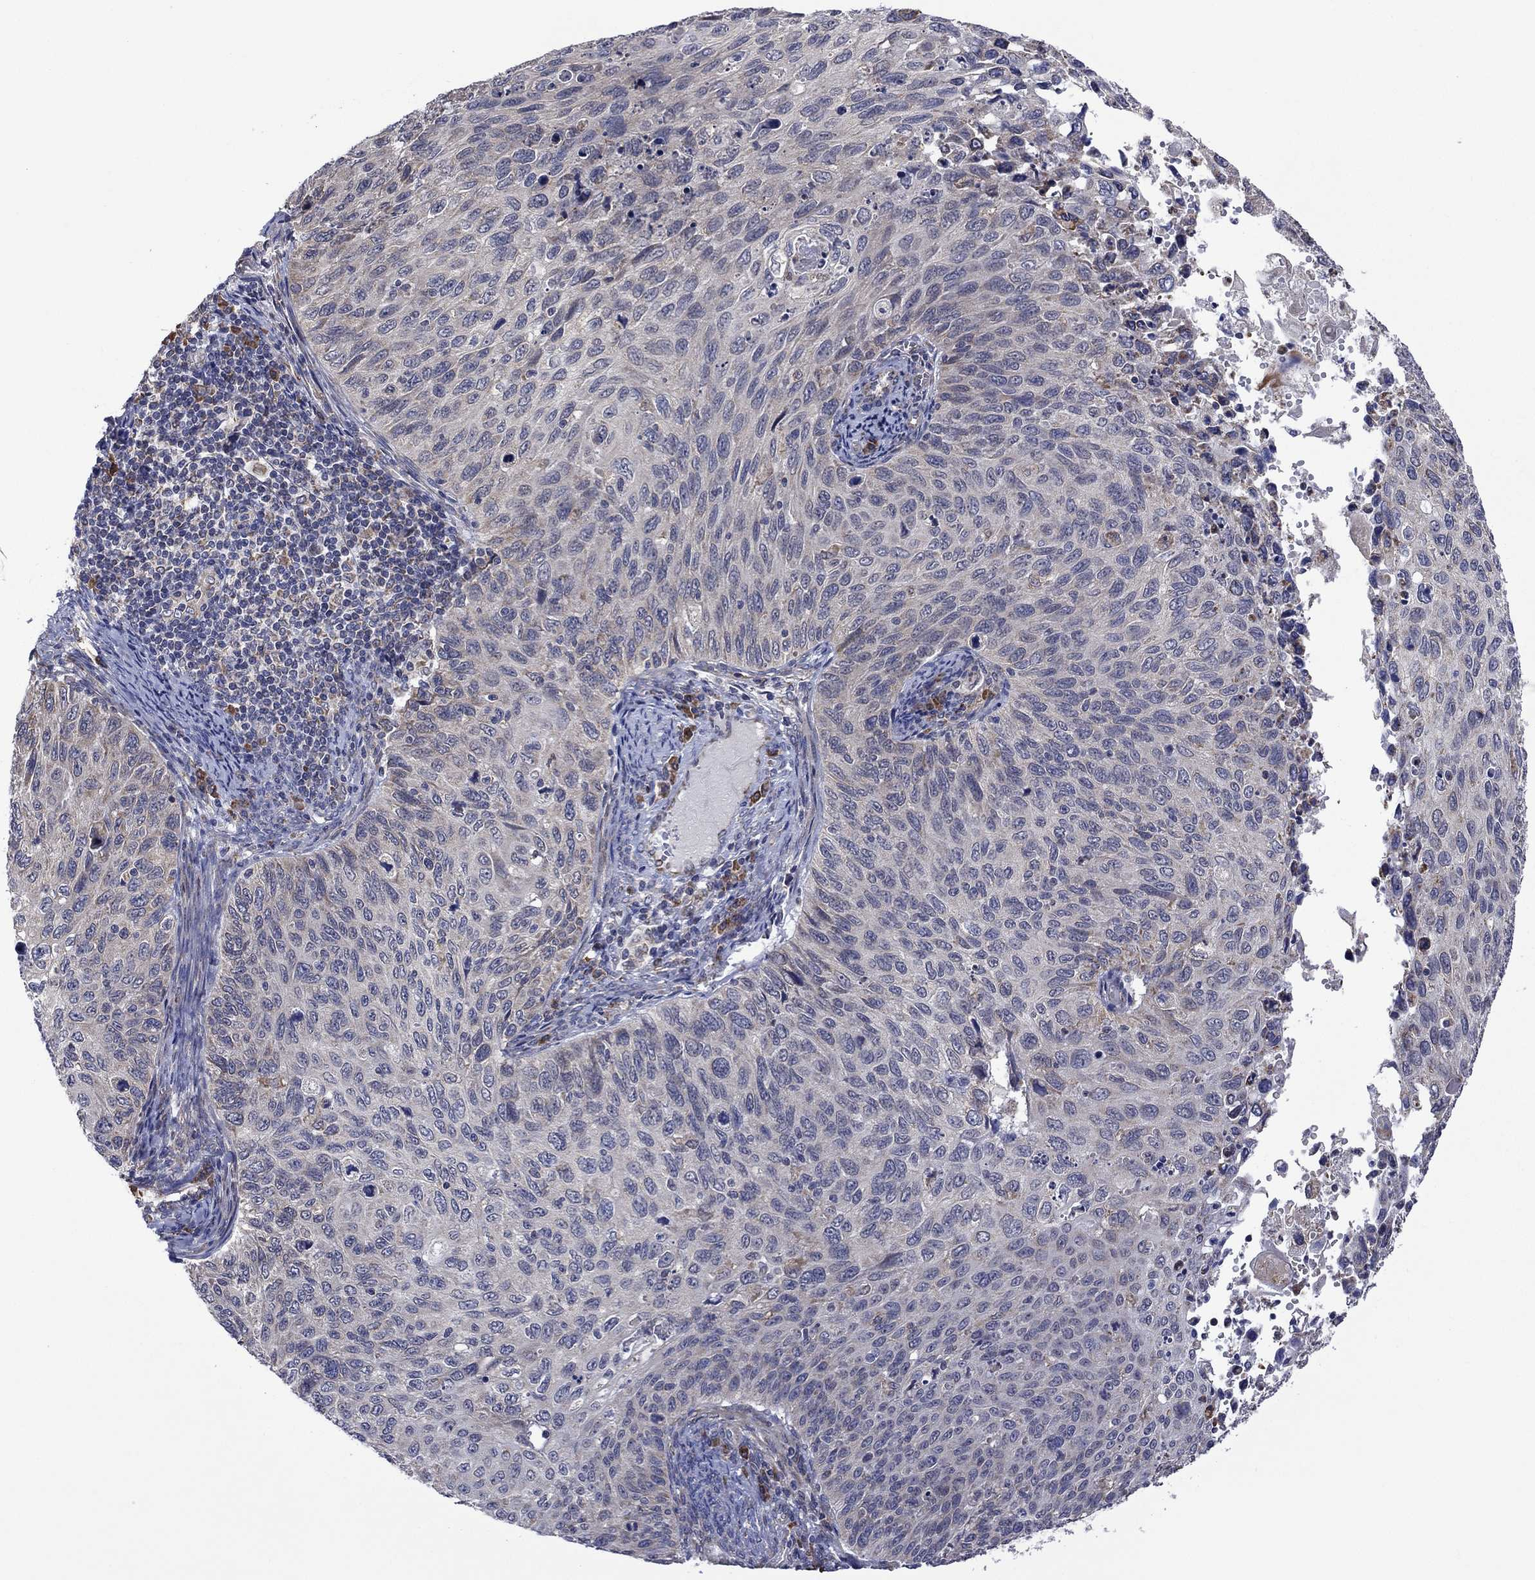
{"staining": {"intensity": "negative", "quantity": "none", "location": "none"}, "tissue": "cervical cancer", "cell_type": "Tumor cells", "image_type": "cancer", "snomed": [{"axis": "morphology", "description": "Squamous cell carcinoma, NOS"}, {"axis": "topography", "description": "Cervix"}], "caption": "Squamous cell carcinoma (cervical) stained for a protein using IHC exhibits no expression tumor cells.", "gene": "FURIN", "patient": {"sex": "female", "age": 70}}